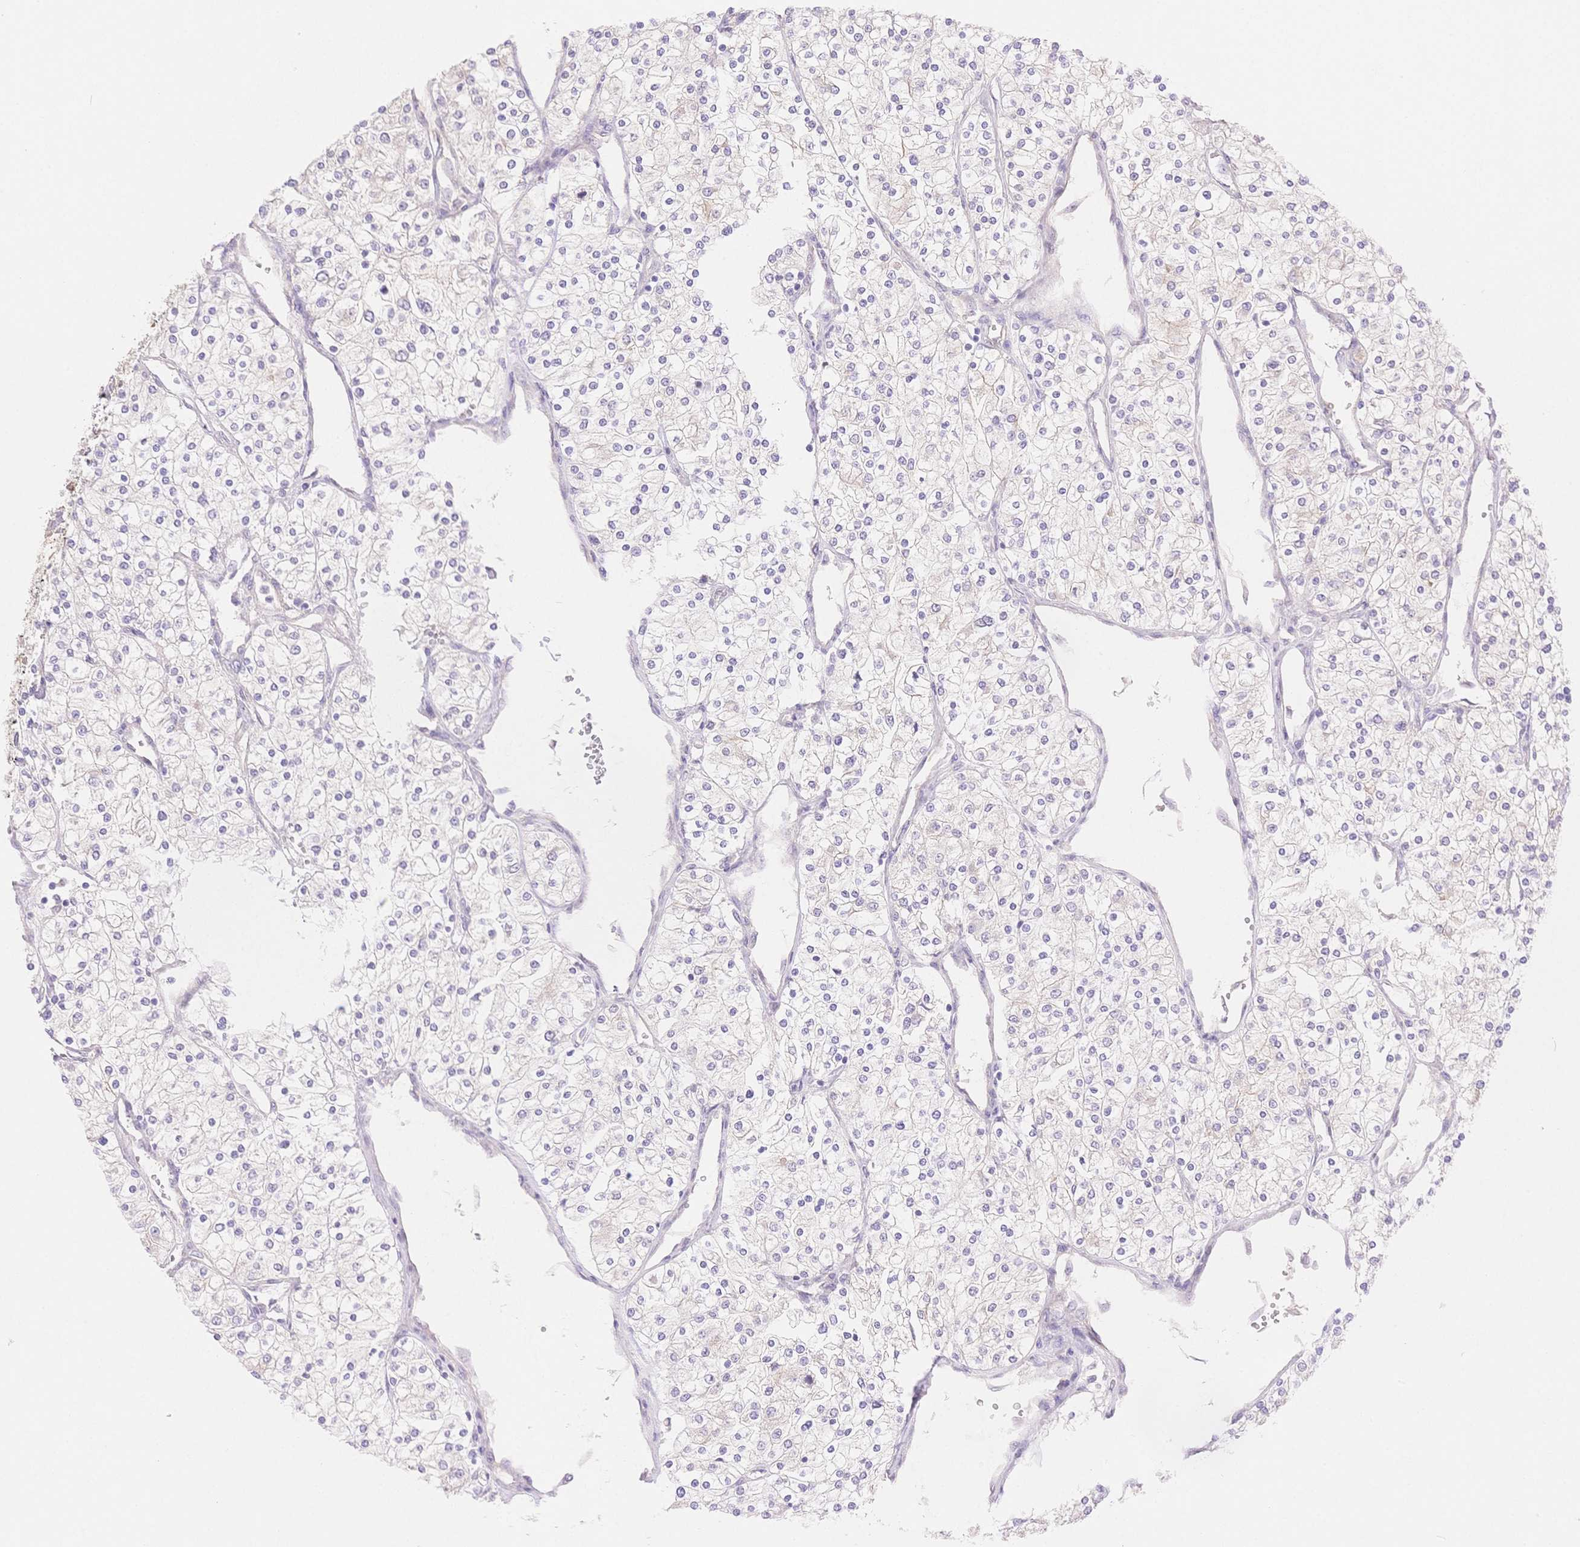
{"staining": {"intensity": "negative", "quantity": "none", "location": "none"}, "tissue": "renal cancer", "cell_type": "Tumor cells", "image_type": "cancer", "snomed": [{"axis": "morphology", "description": "Adenocarcinoma, NOS"}, {"axis": "topography", "description": "Kidney"}], "caption": "High magnification brightfield microscopy of renal adenocarcinoma stained with DAB (3,3'-diaminobenzidine) (brown) and counterstained with hematoxylin (blue): tumor cells show no significant positivity.", "gene": "WDR54", "patient": {"sex": "male", "age": 80}}